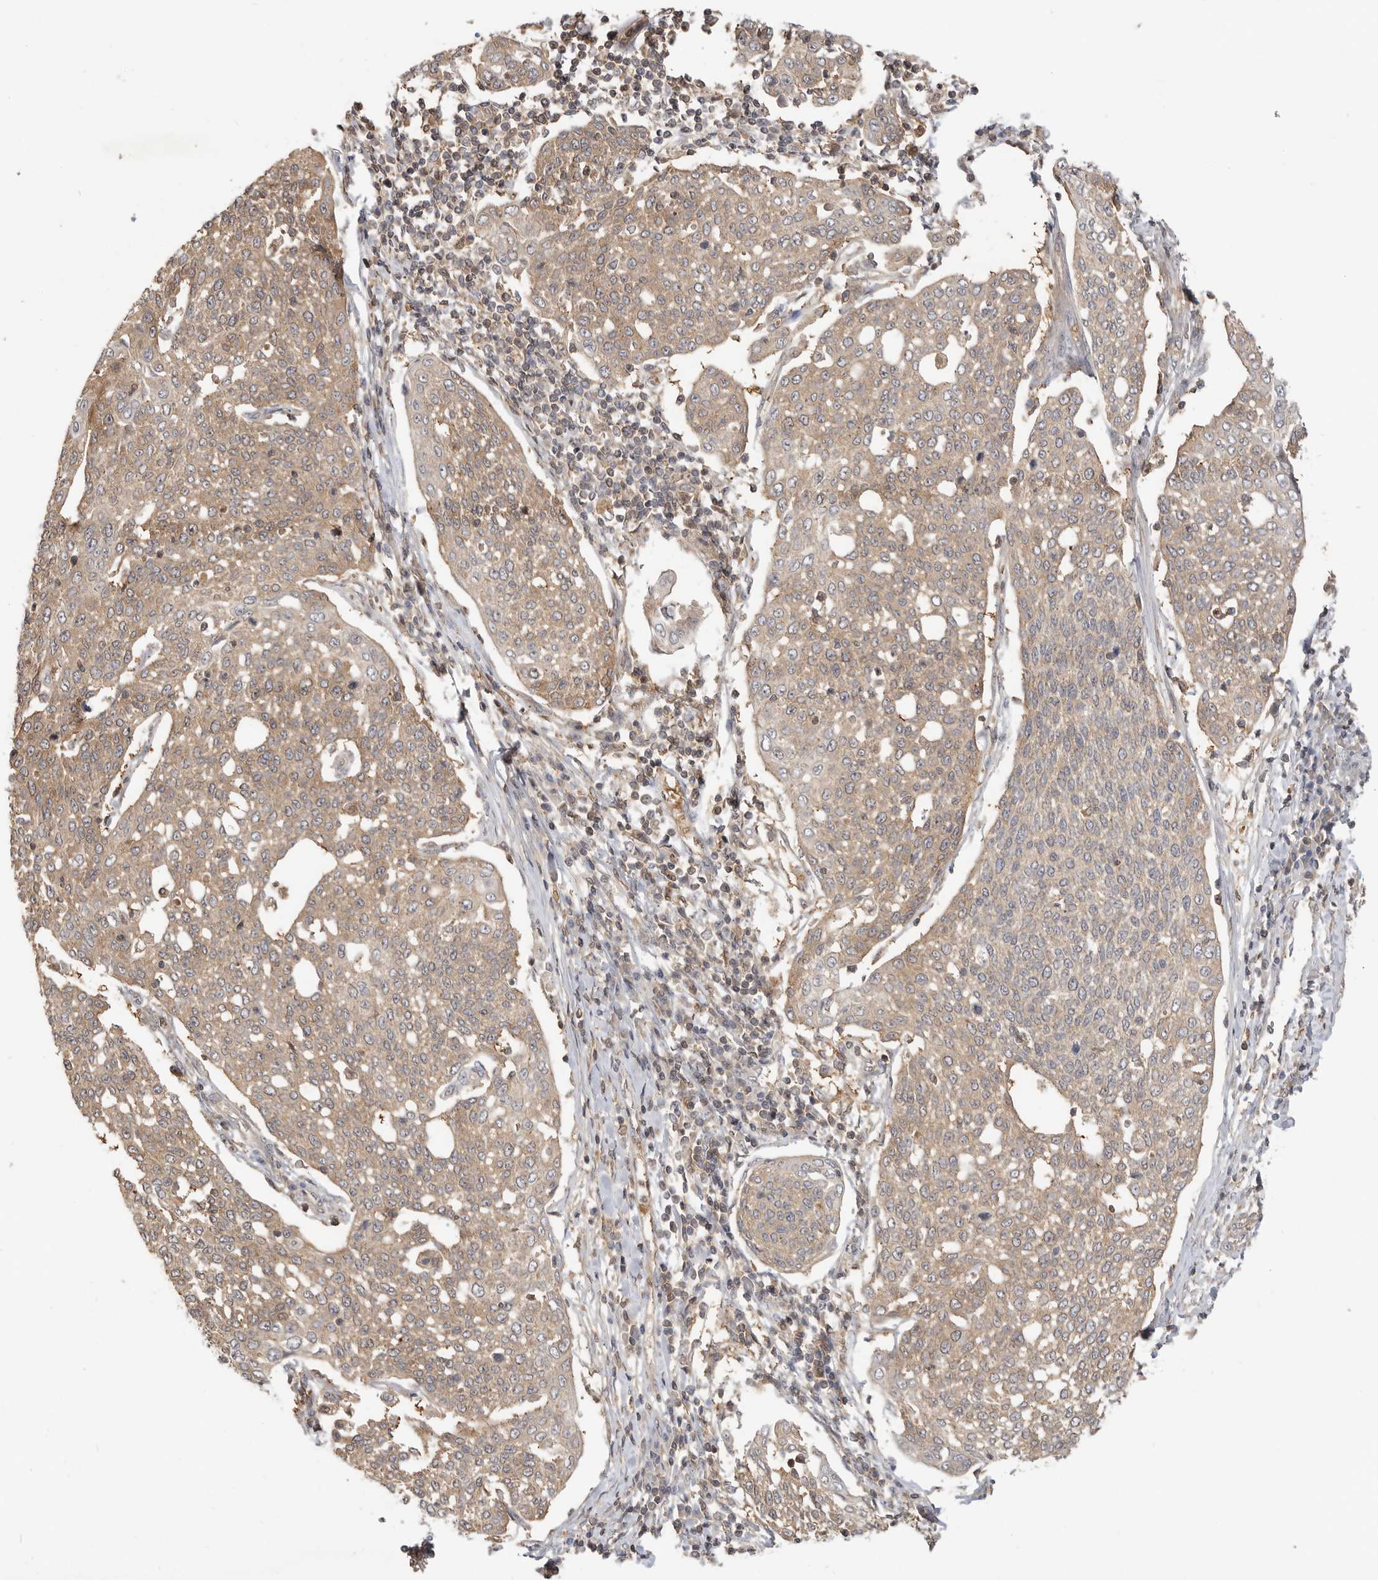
{"staining": {"intensity": "weak", "quantity": ">75%", "location": "cytoplasmic/membranous"}, "tissue": "cervical cancer", "cell_type": "Tumor cells", "image_type": "cancer", "snomed": [{"axis": "morphology", "description": "Squamous cell carcinoma, NOS"}, {"axis": "topography", "description": "Cervix"}], "caption": "Protein staining by immunohistochemistry shows weak cytoplasmic/membranous expression in approximately >75% of tumor cells in squamous cell carcinoma (cervical). Immunohistochemistry (ihc) stains the protein in brown and the nuclei are stained blue.", "gene": "CLDN12", "patient": {"sex": "female", "age": 34}}